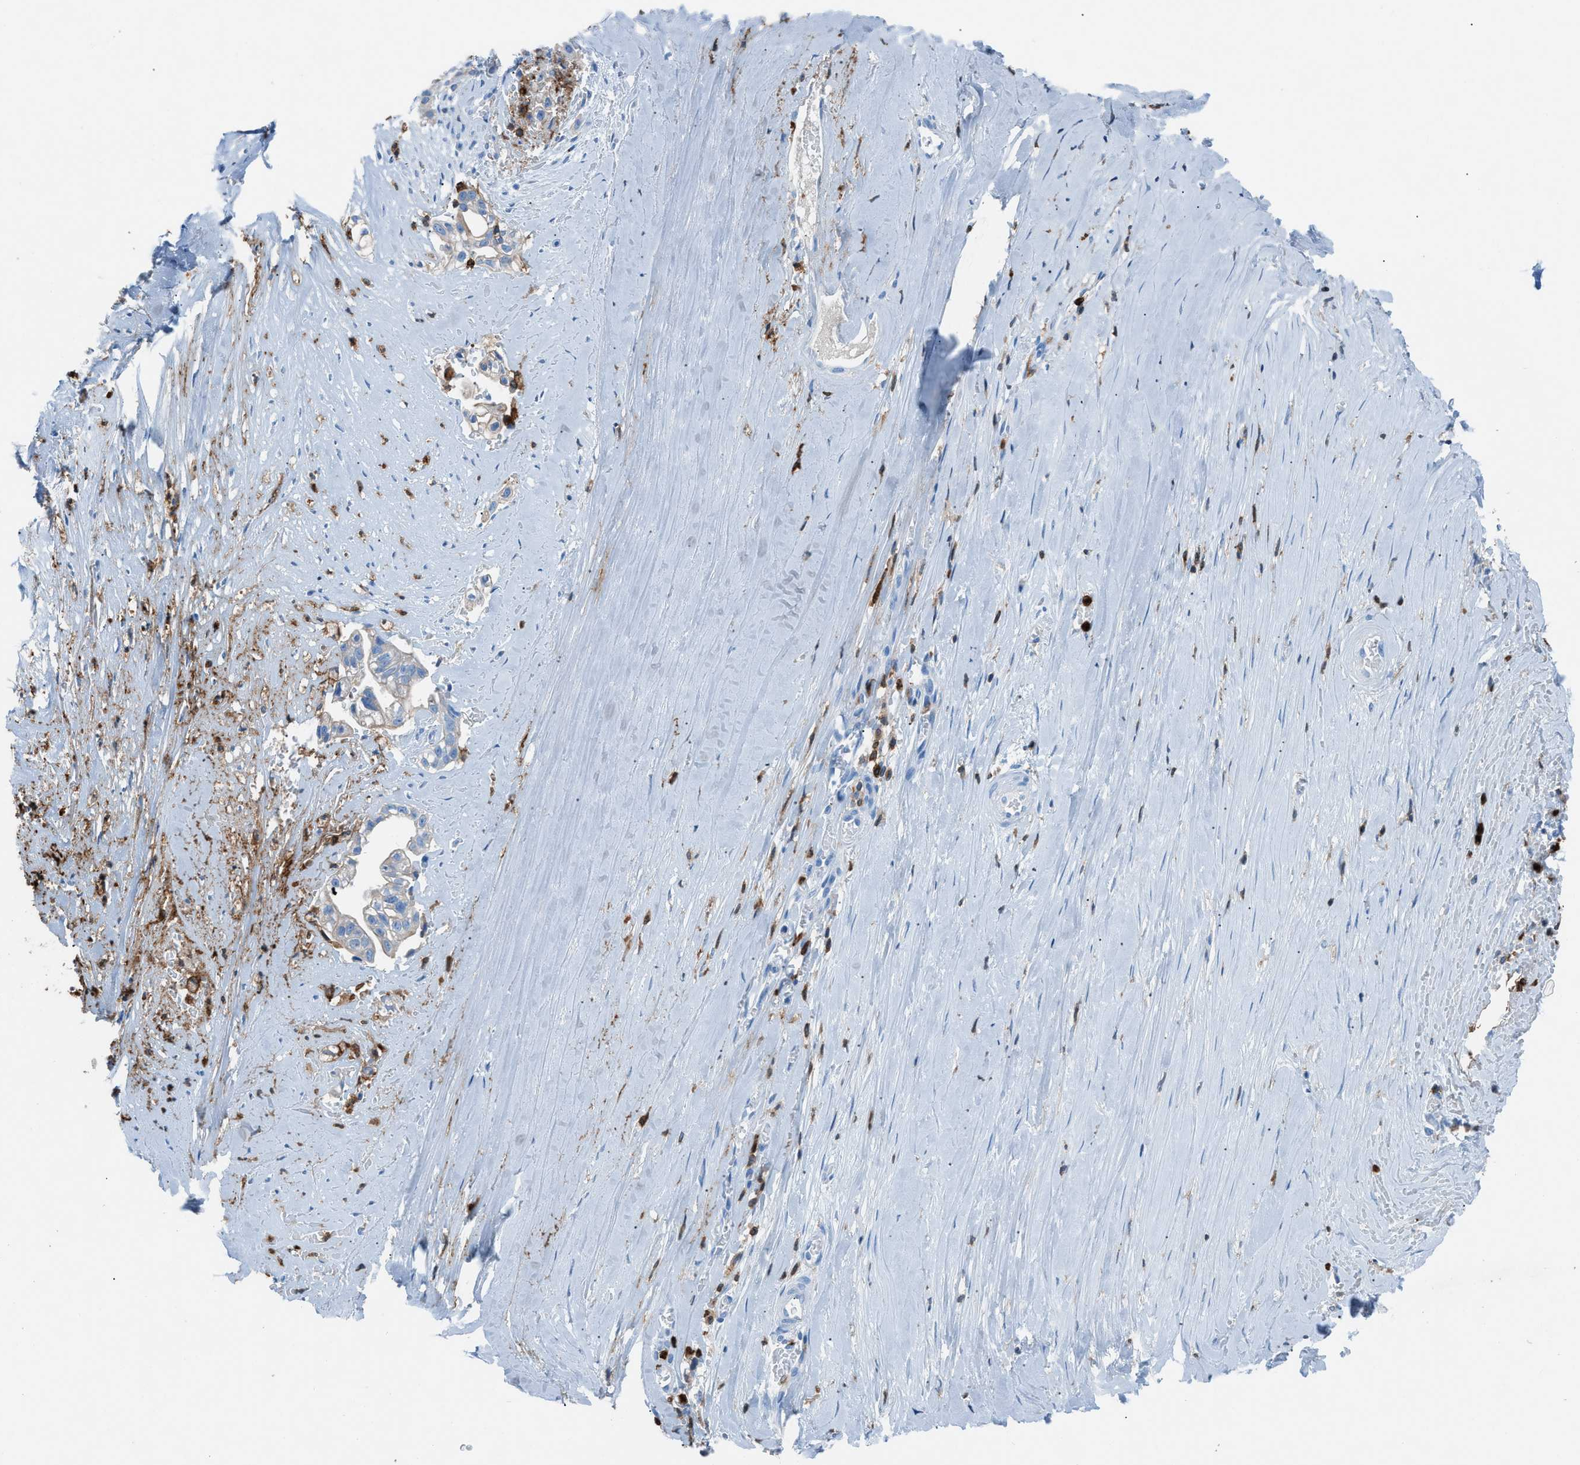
{"staining": {"intensity": "negative", "quantity": "none", "location": "none"}, "tissue": "liver cancer", "cell_type": "Tumor cells", "image_type": "cancer", "snomed": [{"axis": "morphology", "description": "Cholangiocarcinoma"}, {"axis": "topography", "description": "Liver"}], "caption": "This is an immunohistochemistry histopathology image of cholangiocarcinoma (liver). There is no staining in tumor cells.", "gene": "ITGB2", "patient": {"sex": "female", "age": 70}}